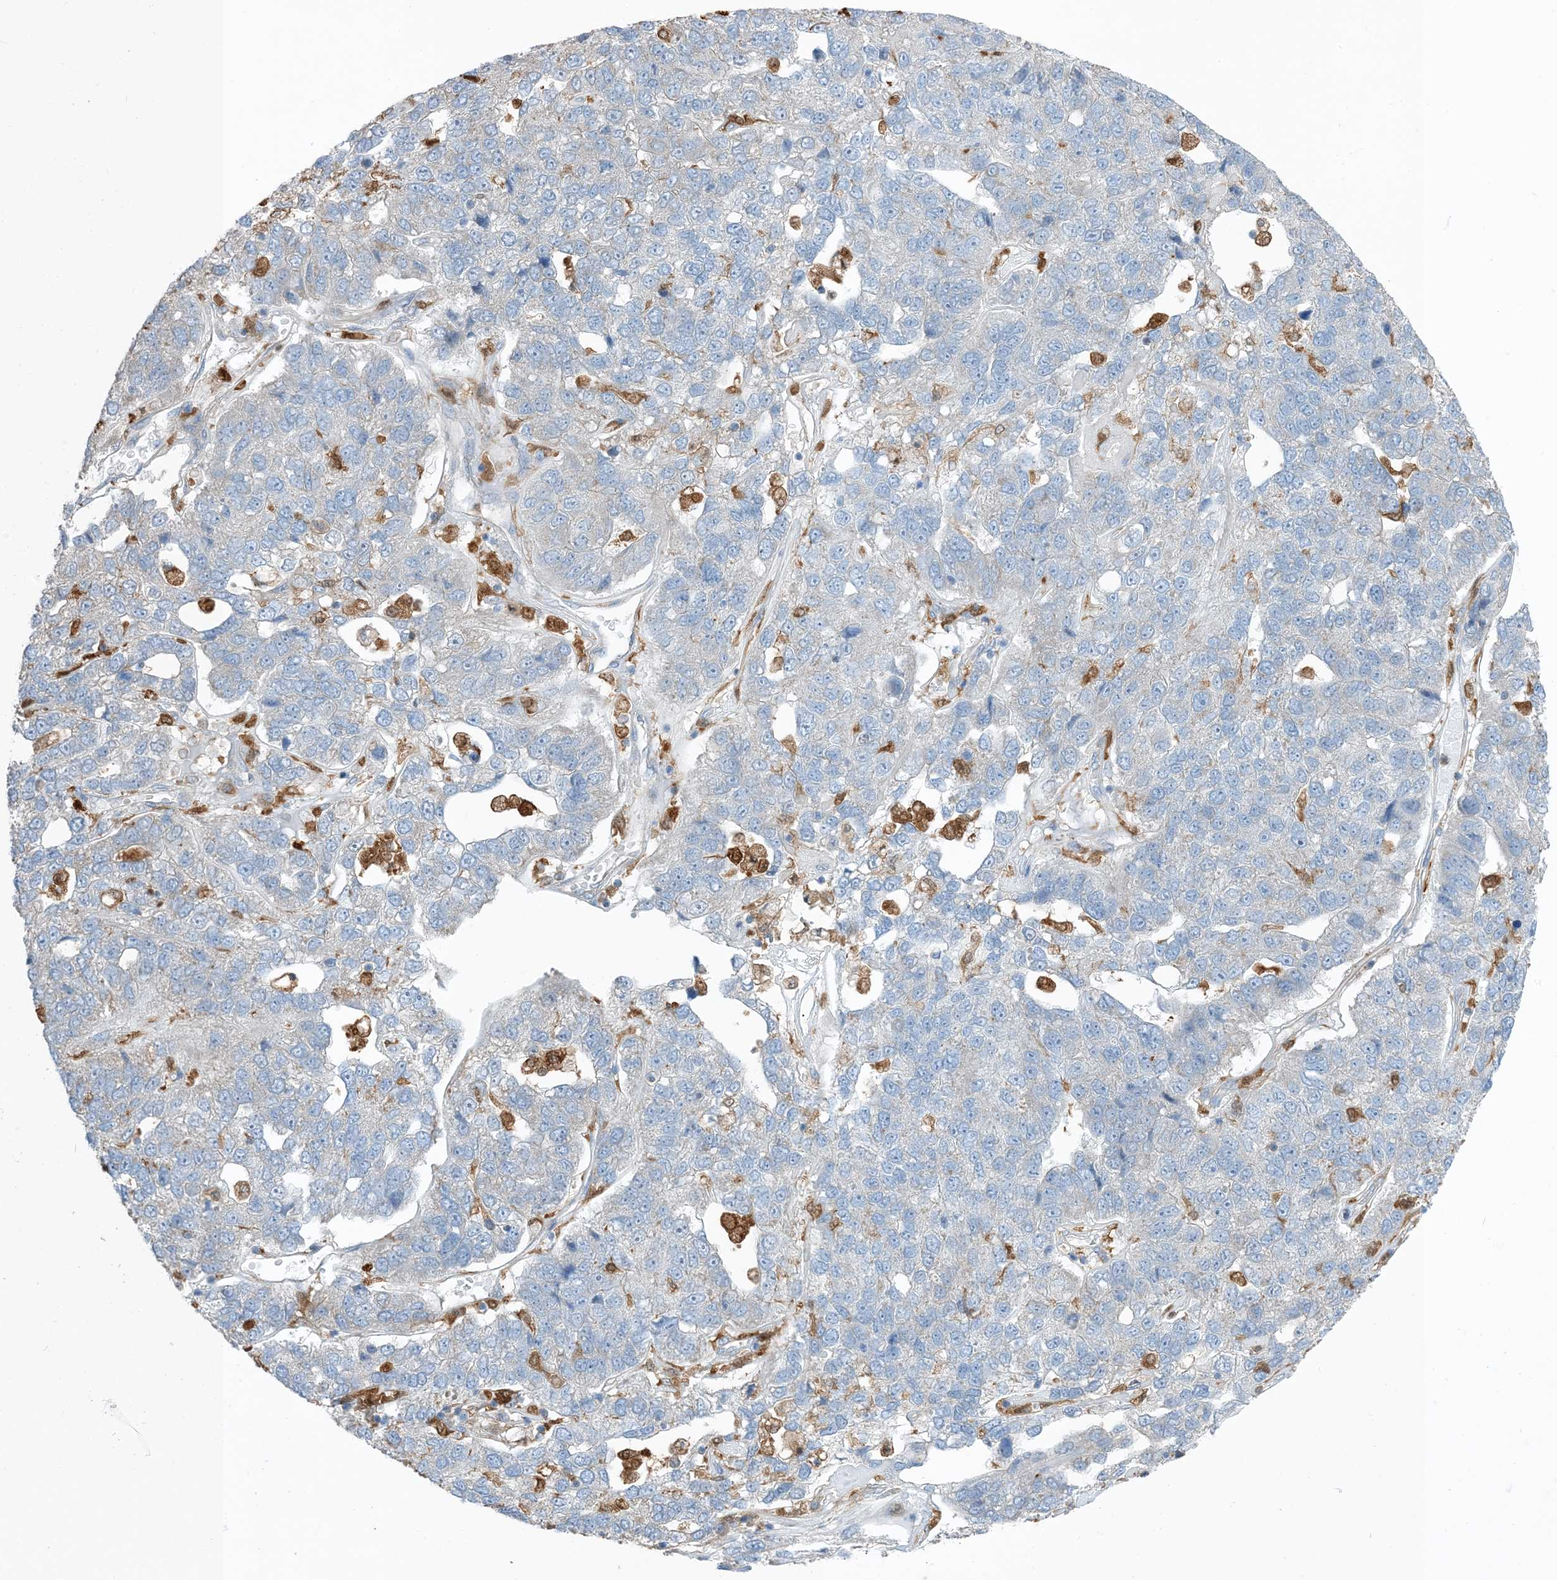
{"staining": {"intensity": "negative", "quantity": "none", "location": "none"}, "tissue": "pancreatic cancer", "cell_type": "Tumor cells", "image_type": "cancer", "snomed": [{"axis": "morphology", "description": "Adenocarcinoma, NOS"}, {"axis": "topography", "description": "Pancreas"}], "caption": "The histopathology image displays no staining of tumor cells in pancreatic cancer.", "gene": "NAGK", "patient": {"sex": "female", "age": 61}}